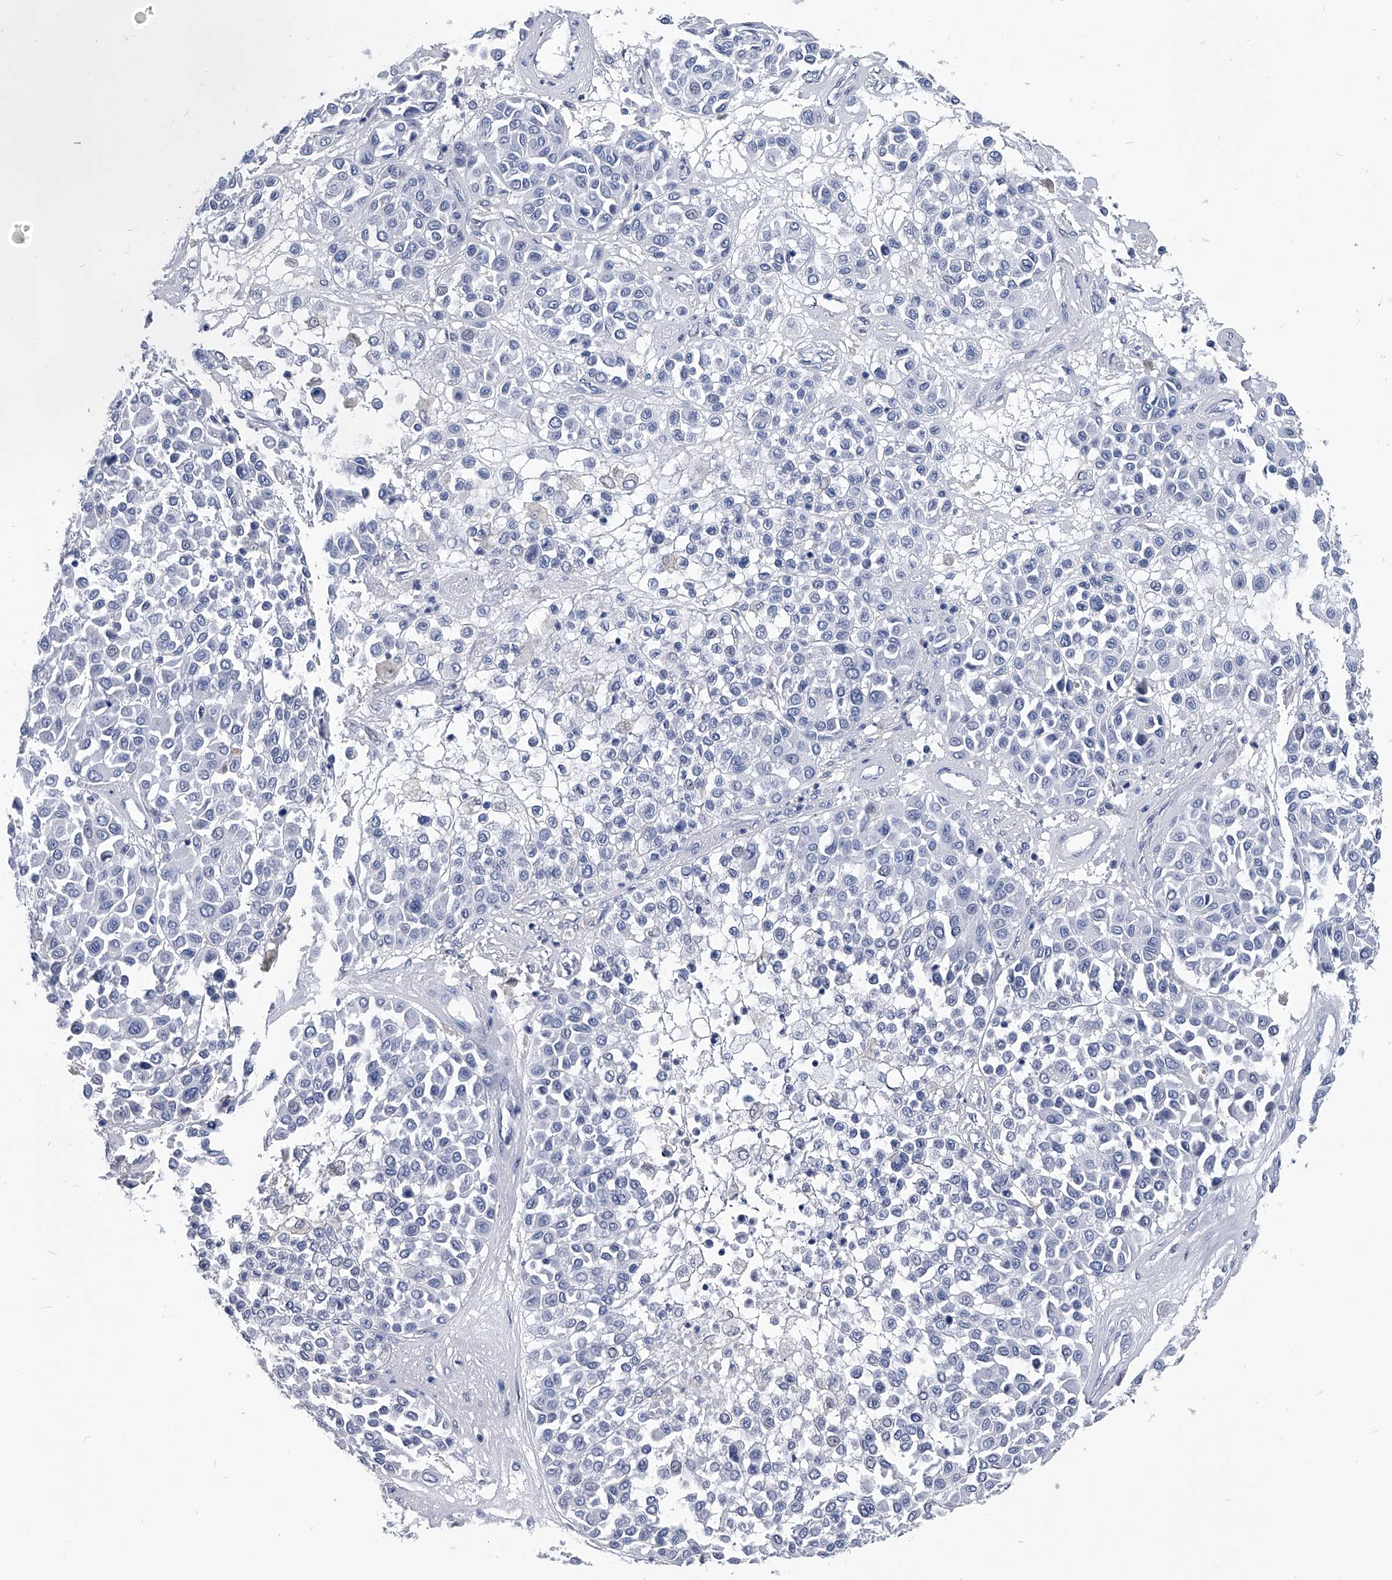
{"staining": {"intensity": "negative", "quantity": "none", "location": "none"}, "tissue": "melanoma", "cell_type": "Tumor cells", "image_type": "cancer", "snomed": [{"axis": "morphology", "description": "Malignant melanoma, Metastatic site"}, {"axis": "topography", "description": "Soft tissue"}], "caption": "Melanoma stained for a protein using IHC displays no expression tumor cells.", "gene": "PDXK", "patient": {"sex": "male", "age": 41}}